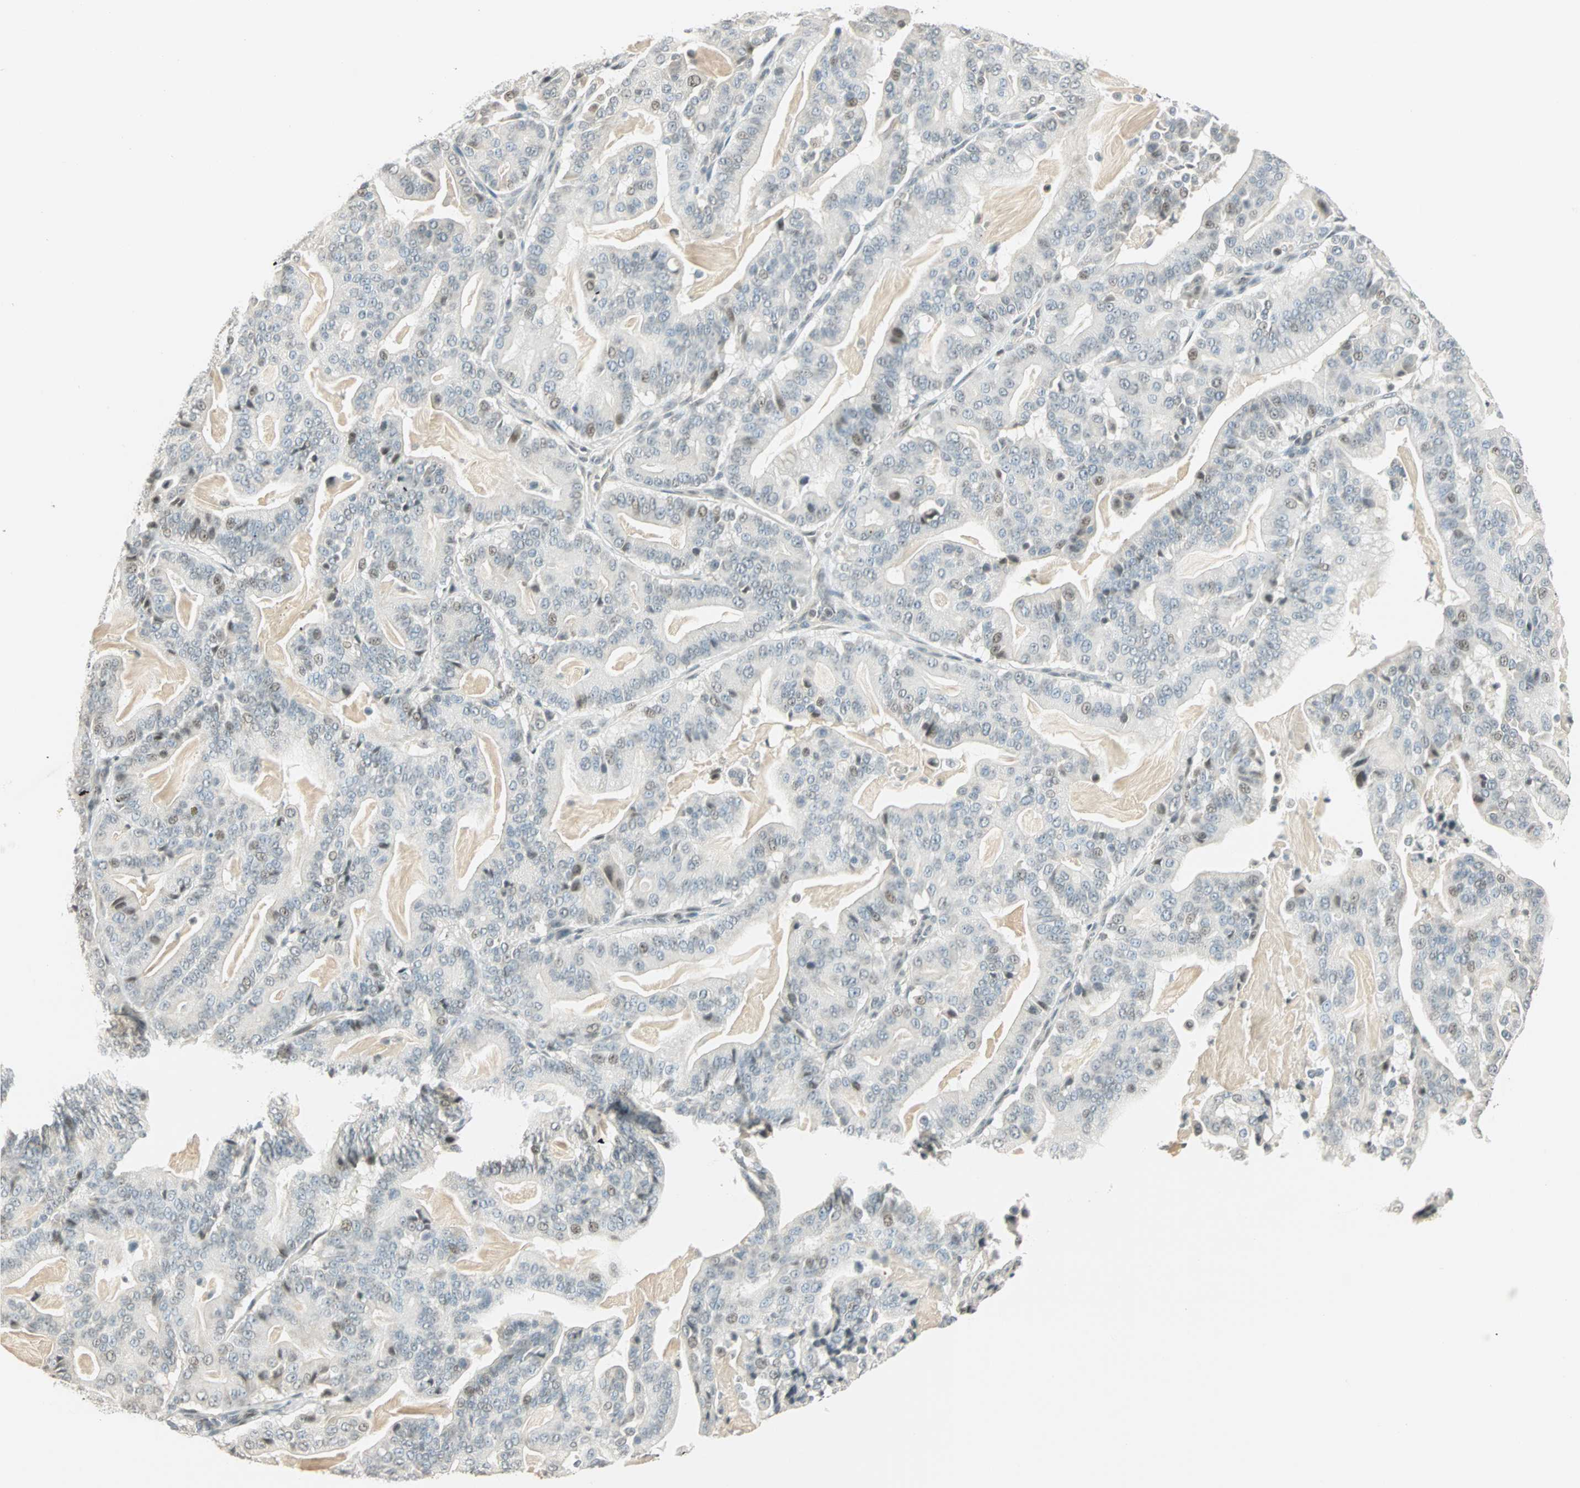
{"staining": {"intensity": "weak", "quantity": "<25%", "location": "nuclear"}, "tissue": "pancreatic cancer", "cell_type": "Tumor cells", "image_type": "cancer", "snomed": [{"axis": "morphology", "description": "Adenocarcinoma, NOS"}, {"axis": "topography", "description": "Pancreas"}], "caption": "Immunohistochemical staining of human adenocarcinoma (pancreatic) demonstrates no significant expression in tumor cells.", "gene": "SMAD3", "patient": {"sex": "male", "age": 63}}